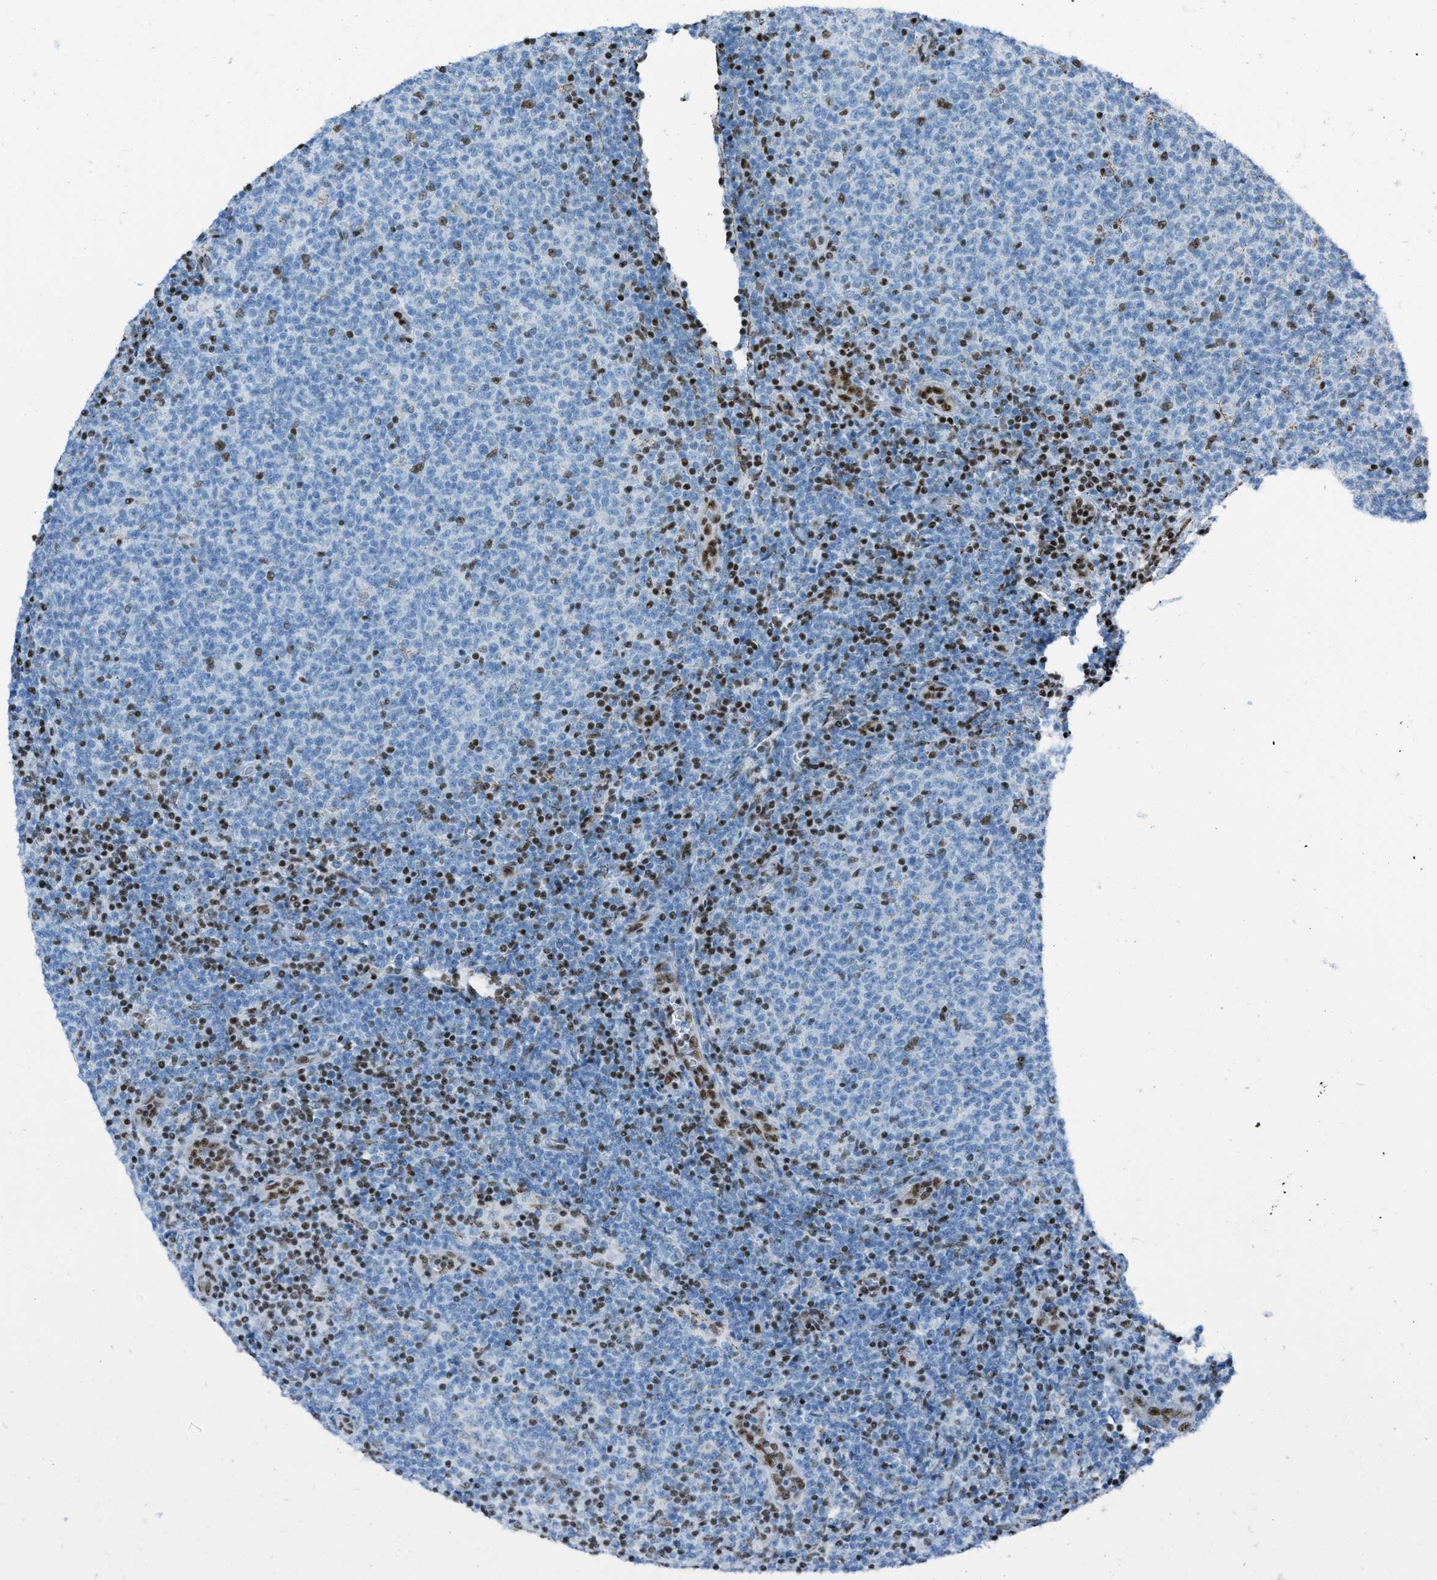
{"staining": {"intensity": "negative", "quantity": "none", "location": "none"}, "tissue": "lymphoma", "cell_type": "Tumor cells", "image_type": "cancer", "snomed": [{"axis": "morphology", "description": "Malignant lymphoma, non-Hodgkin's type, Low grade"}, {"axis": "topography", "description": "Lymph node"}], "caption": "Photomicrograph shows no significant protein expression in tumor cells of malignant lymphoma, non-Hodgkin's type (low-grade).", "gene": "SLFN5", "patient": {"sex": "male", "age": 66}}